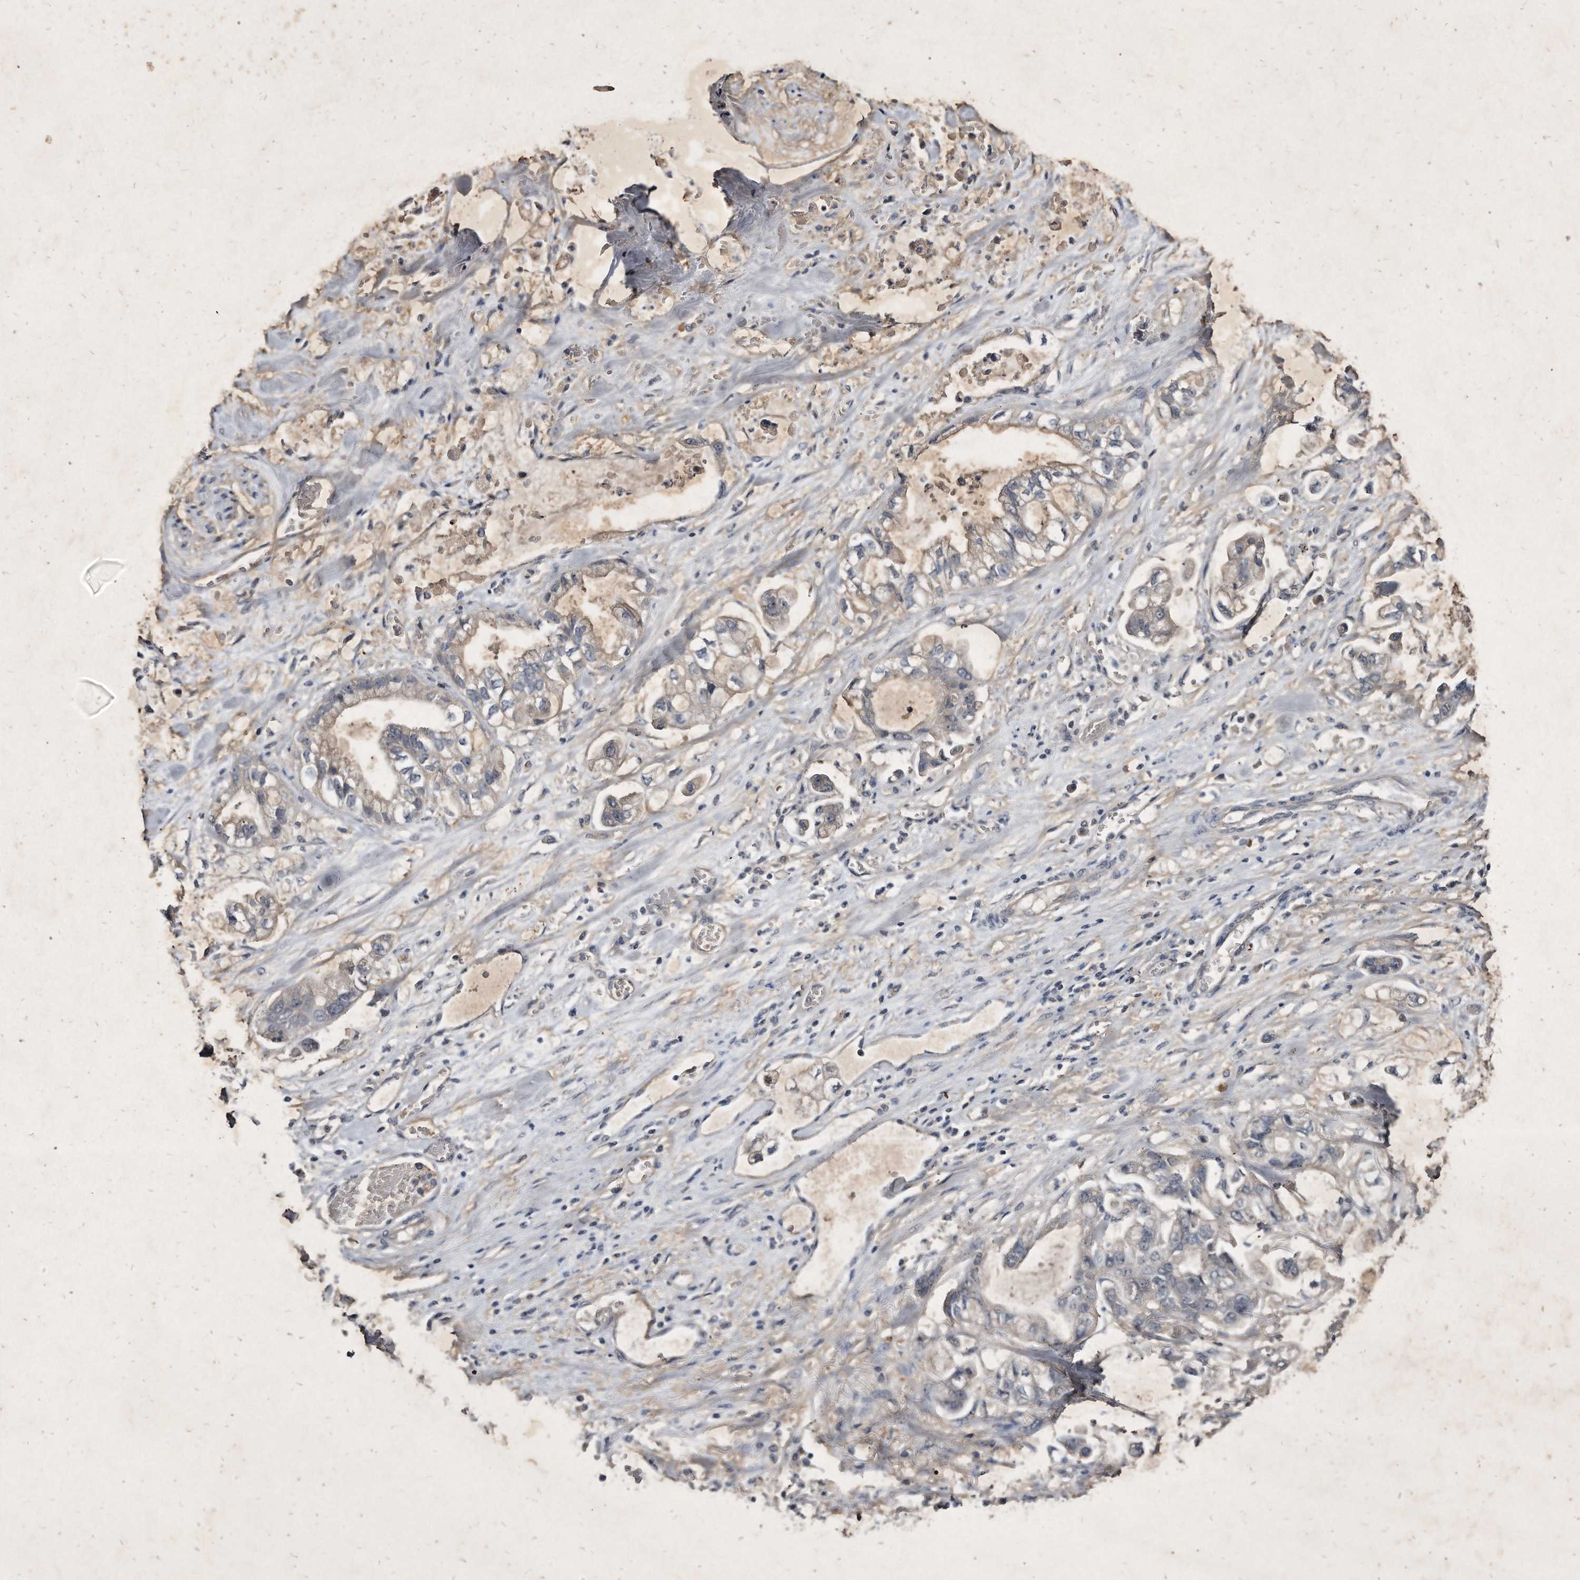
{"staining": {"intensity": "weak", "quantity": "<25%", "location": "cytoplasmic/membranous"}, "tissue": "stomach cancer", "cell_type": "Tumor cells", "image_type": "cancer", "snomed": [{"axis": "morphology", "description": "Normal tissue, NOS"}, {"axis": "morphology", "description": "Adenocarcinoma, NOS"}, {"axis": "topography", "description": "Stomach"}], "caption": "Stomach cancer (adenocarcinoma) was stained to show a protein in brown. There is no significant staining in tumor cells. (Immunohistochemistry (ihc), brightfield microscopy, high magnification).", "gene": "KLHDC3", "patient": {"sex": "male", "age": 62}}